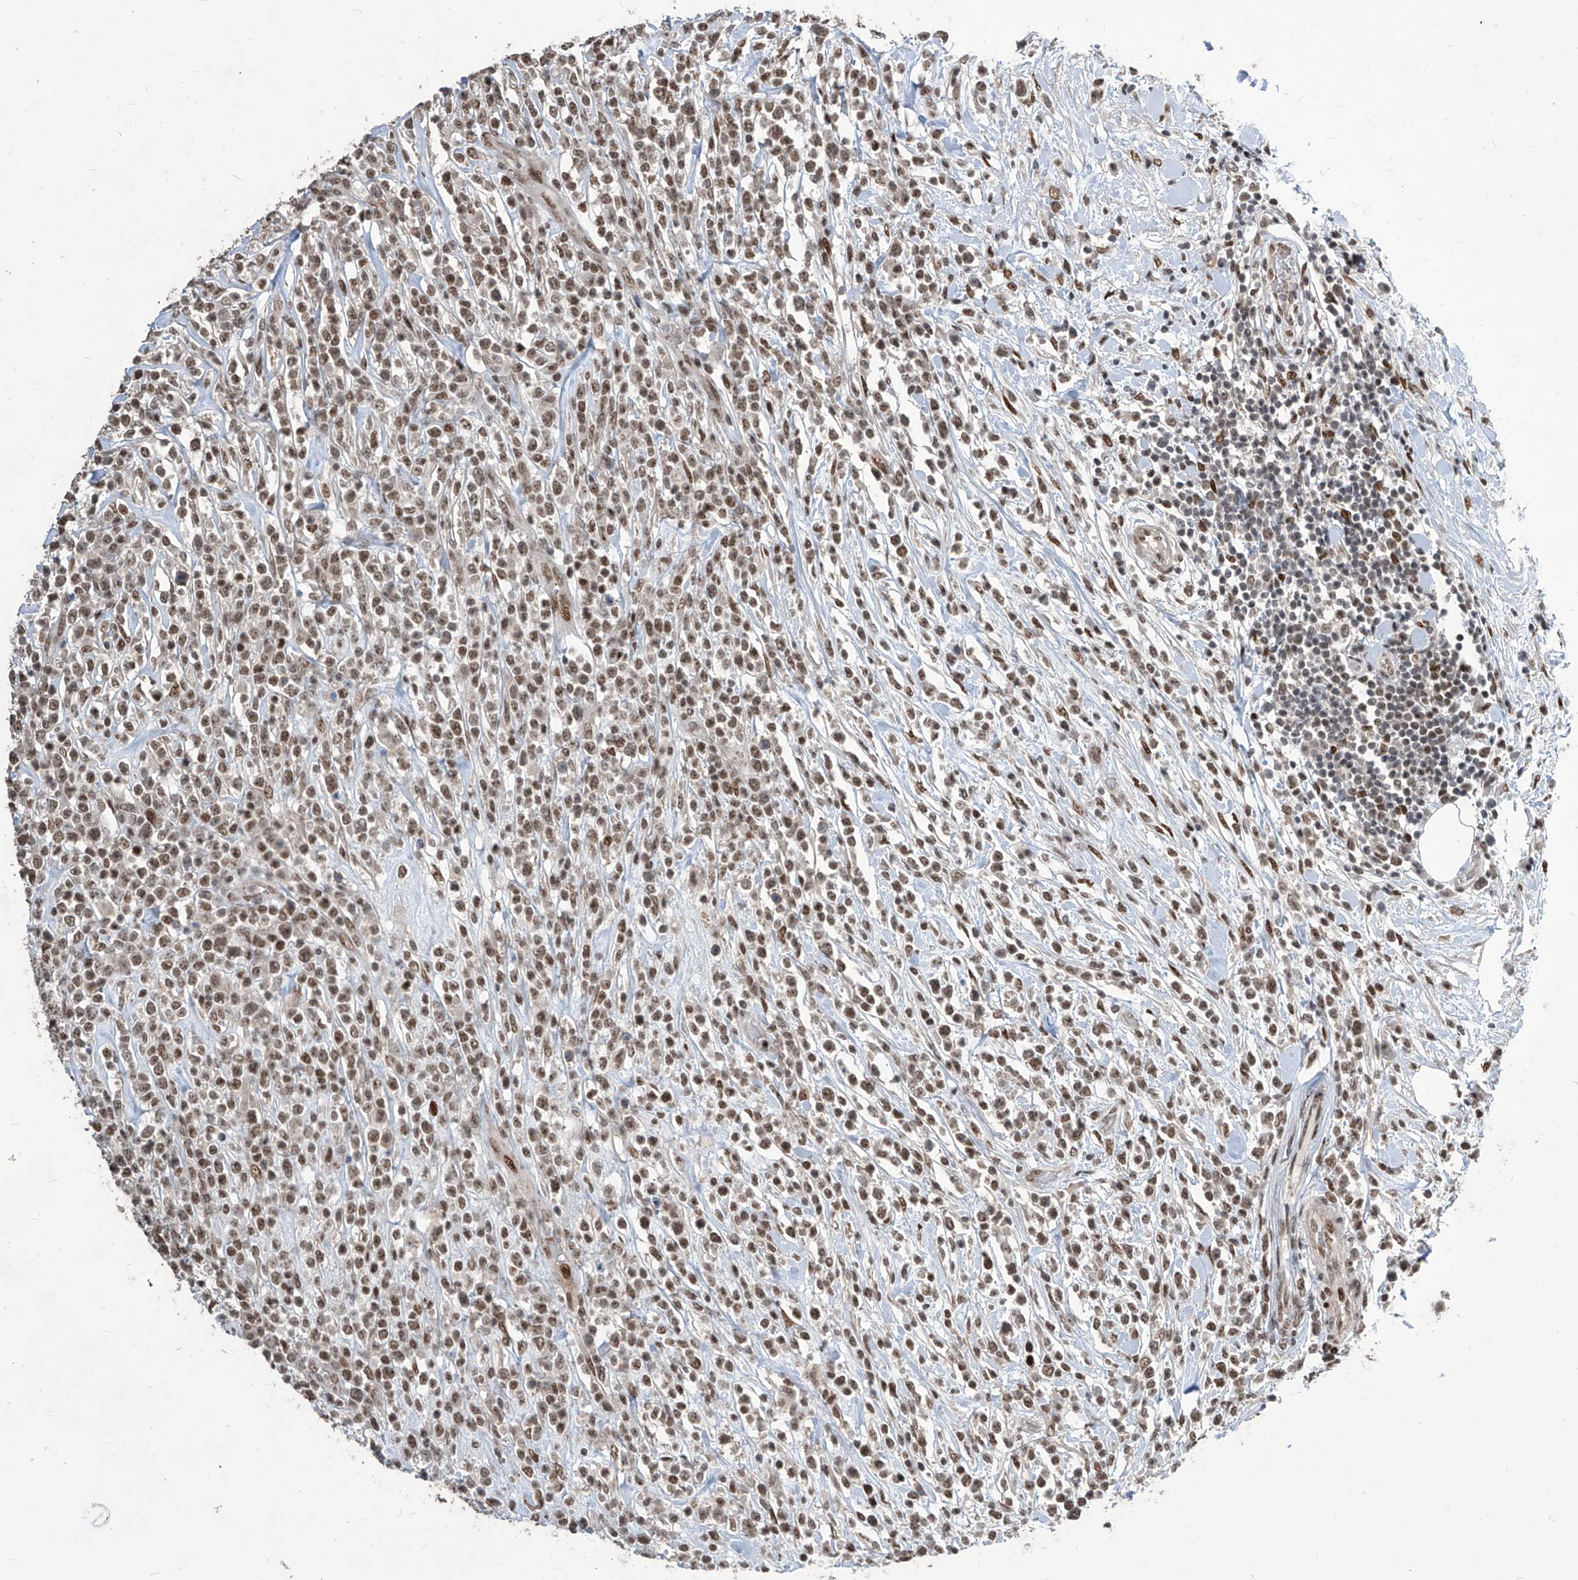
{"staining": {"intensity": "moderate", "quantity": ">75%", "location": "nuclear"}, "tissue": "lymphoma", "cell_type": "Tumor cells", "image_type": "cancer", "snomed": [{"axis": "morphology", "description": "Malignant lymphoma, non-Hodgkin's type, High grade"}, {"axis": "topography", "description": "Colon"}], "caption": "A brown stain shows moderate nuclear positivity of a protein in high-grade malignant lymphoma, non-Hodgkin's type tumor cells. The protein of interest is shown in brown color, while the nuclei are stained blue.", "gene": "IRF2", "patient": {"sex": "female", "age": 53}}